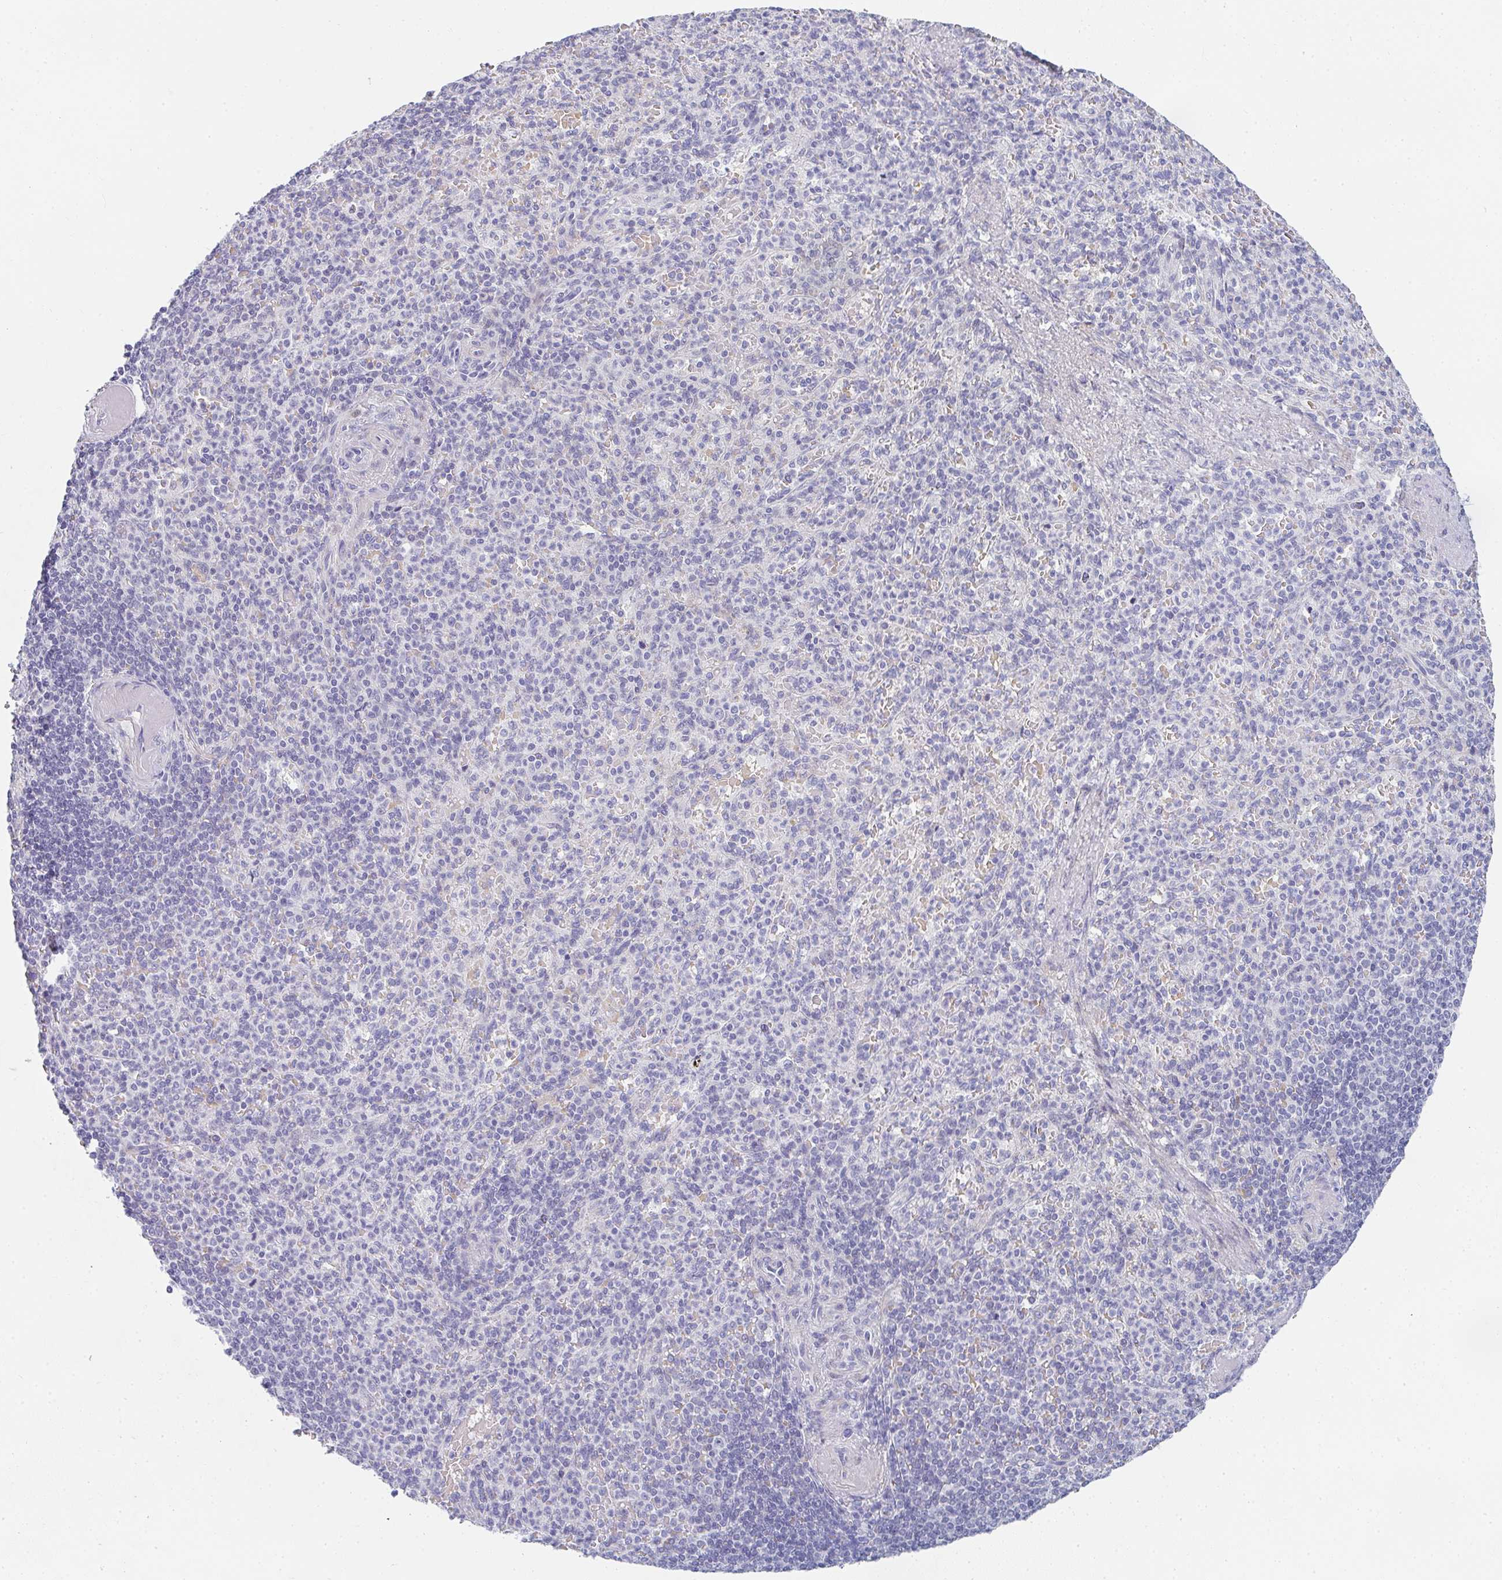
{"staining": {"intensity": "negative", "quantity": "none", "location": "none"}, "tissue": "spleen", "cell_type": "Cells in red pulp", "image_type": "normal", "snomed": [{"axis": "morphology", "description": "Normal tissue, NOS"}, {"axis": "topography", "description": "Spleen"}], "caption": "Immunohistochemical staining of benign human spleen displays no significant expression in cells in red pulp.", "gene": "NEU2", "patient": {"sex": "female", "age": 74}}